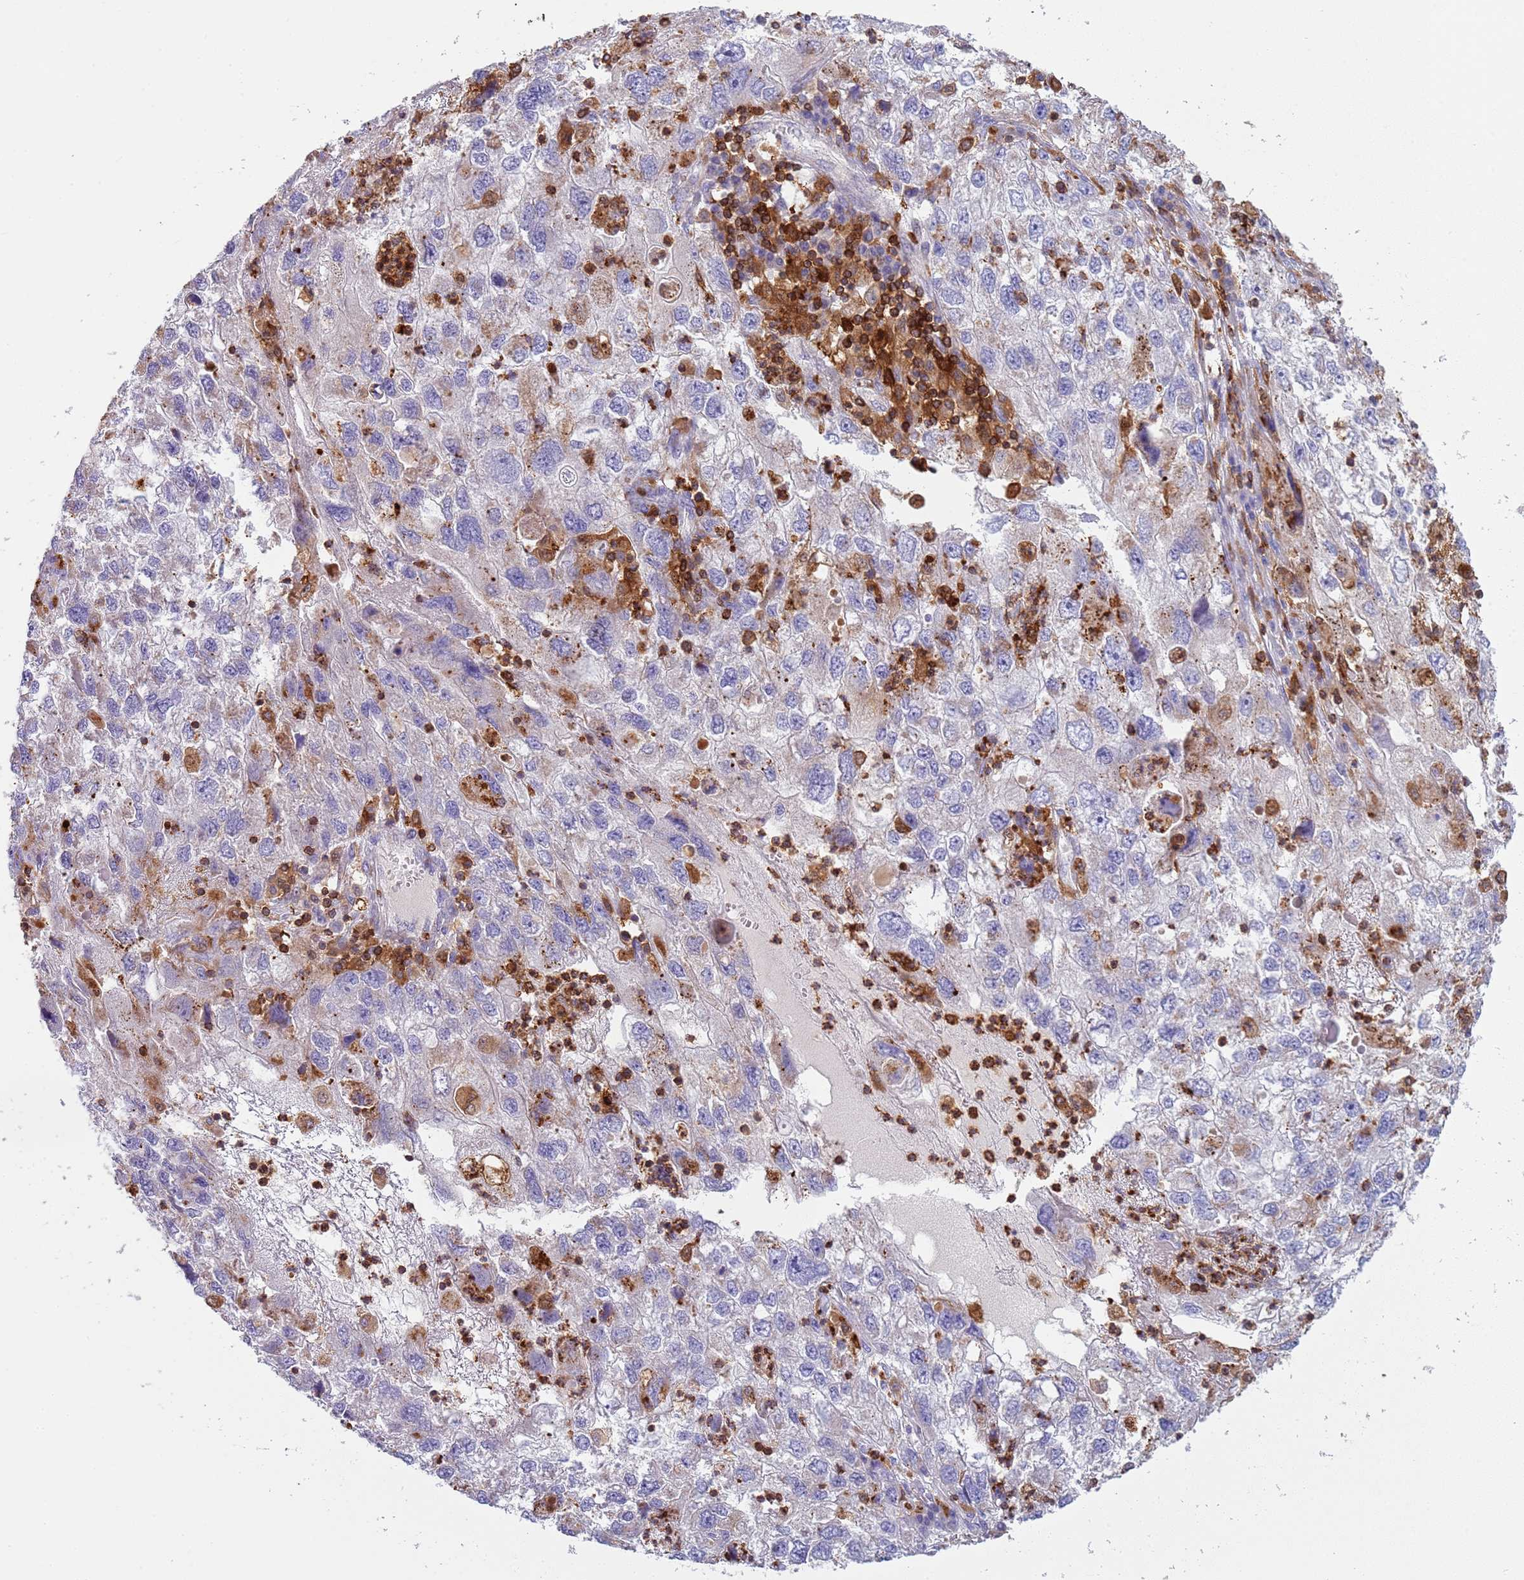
{"staining": {"intensity": "moderate", "quantity": "<25%", "location": "cytoplasmic/membranous"}, "tissue": "endometrial cancer", "cell_type": "Tumor cells", "image_type": "cancer", "snomed": [{"axis": "morphology", "description": "Adenocarcinoma, NOS"}, {"axis": "topography", "description": "Endometrium"}], "caption": "Immunohistochemistry image of human endometrial cancer stained for a protein (brown), which demonstrates low levels of moderate cytoplasmic/membranous staining in about <25% of tumor cells.", "gene": "TTPAL", "patient": {"sex": "female", "age": 49}}